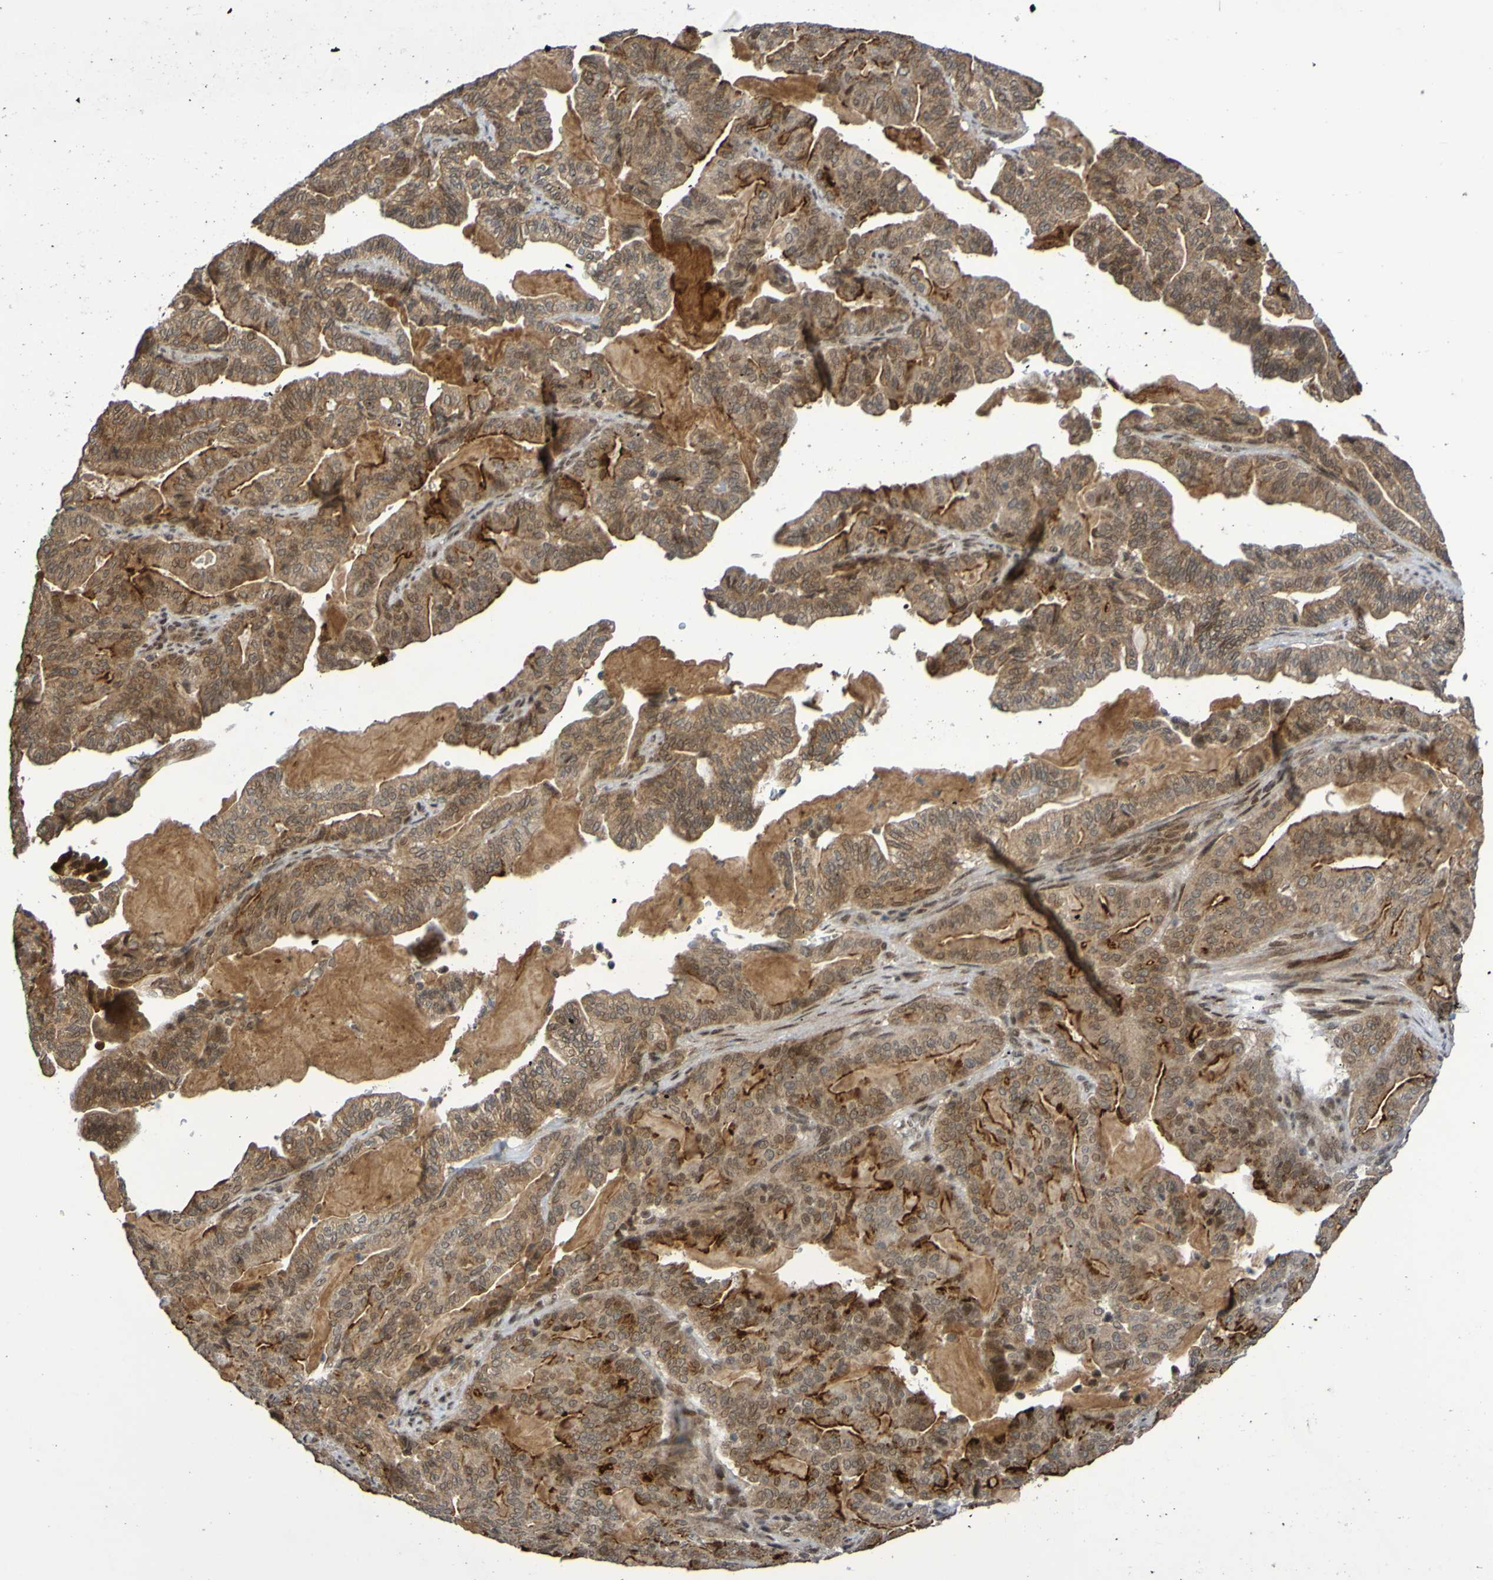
{"staining": {"intensity": "moderate", "quantity": ">75%", "location": "cytoplasmic/membranous"}, "tissue": "pancreatic cancer", "cell_type": "Tumor cells", "image_type": "cancer", "snomed": [{"axis": "morphology", "description": "Adenocarcinoma, NOS"}, {"axis": "topography", "description": "Pancreas"}], "caption": "Pancreatic adenocarcinoma tissue reveals moderate cytoplasmic/membranous positivity in about >75% of tumor cells", "gene": "ITLN1", "patient": {"sex": "male", "age": 63}}